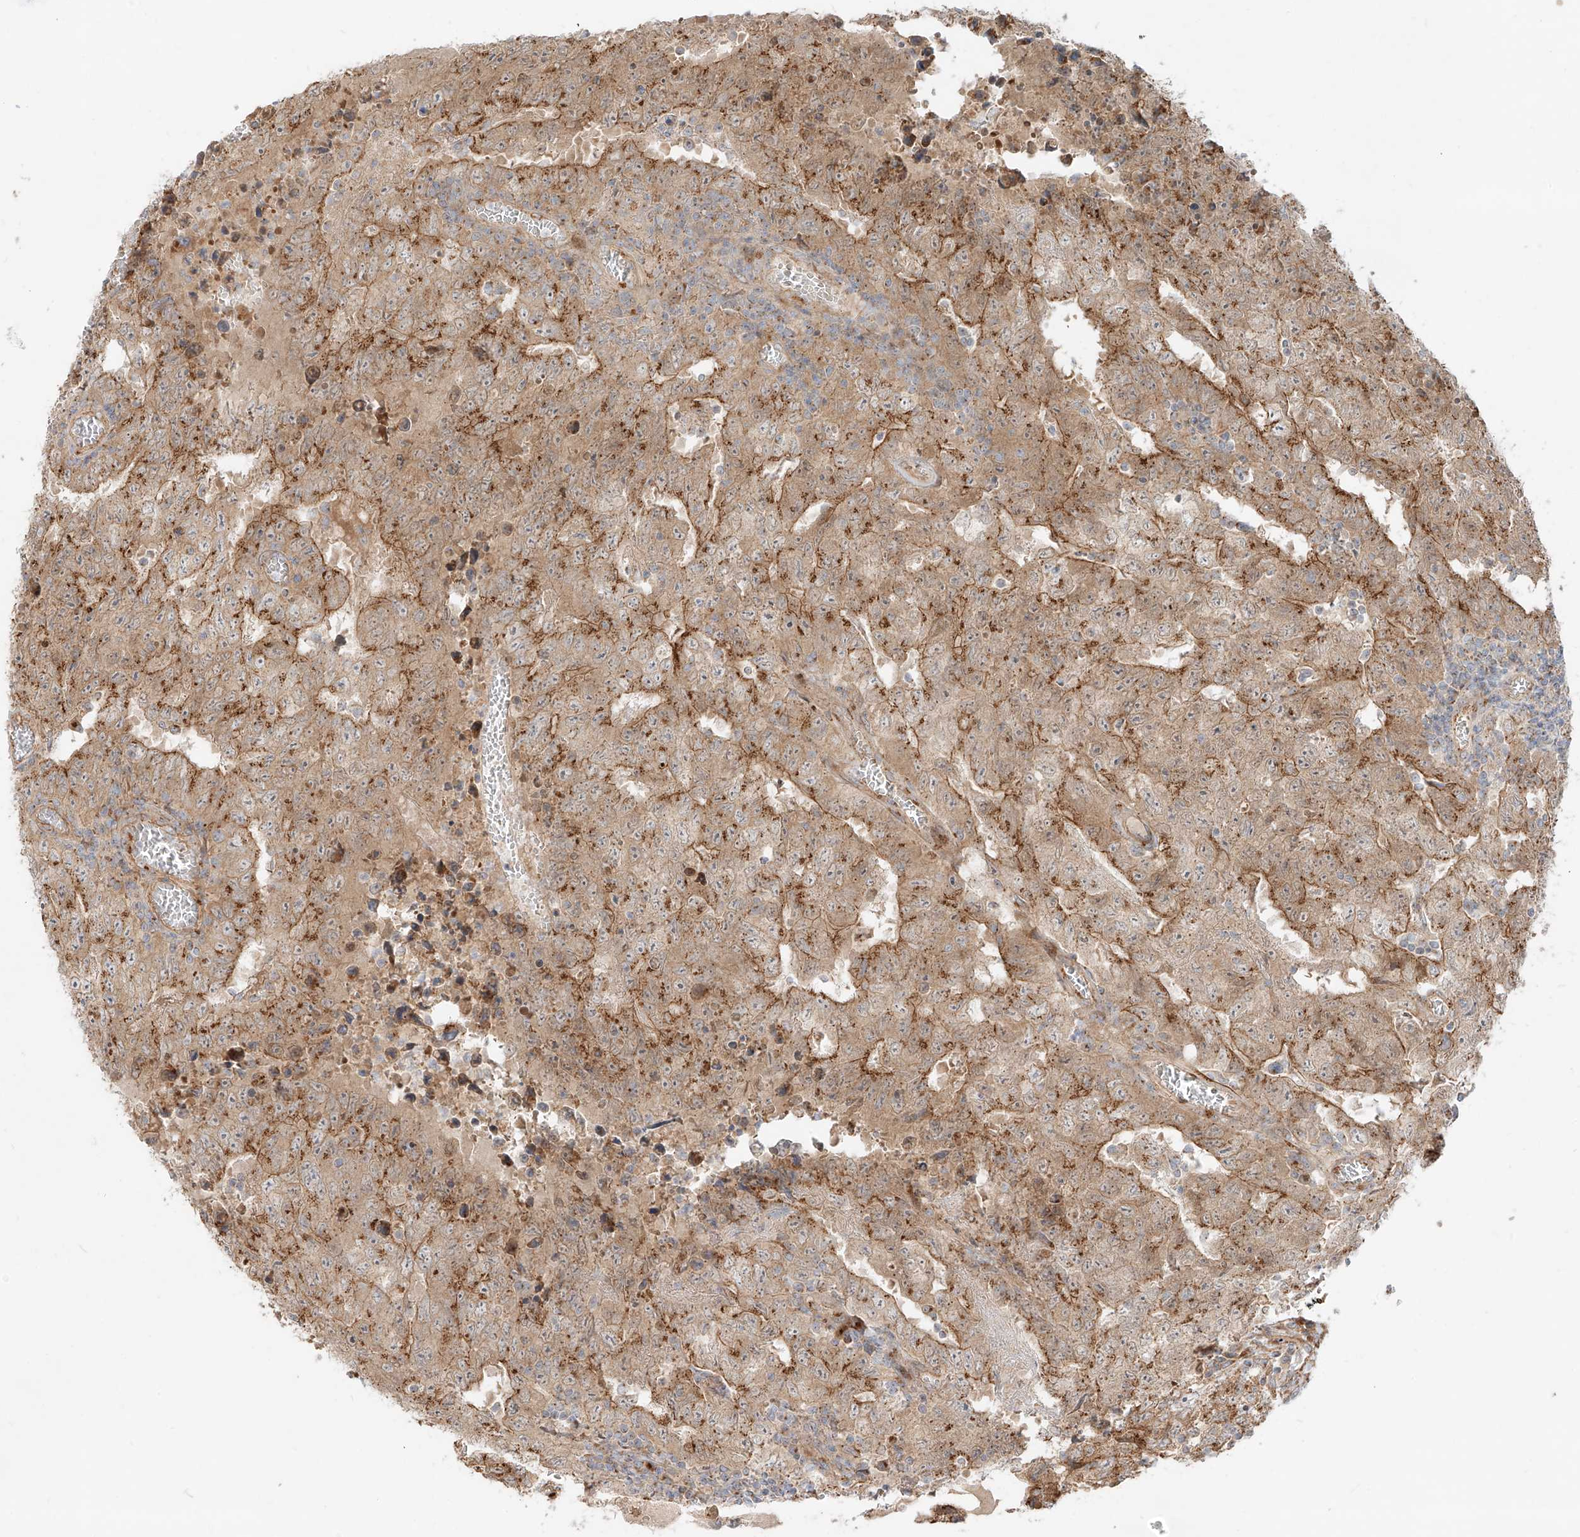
{"staining": {"intensity": "moderate", "quantity": ">75%", "location": "cytoplasmic/membranous"}, "tissue": "testis cancer", "cell_type": "Tumor cells", "image_type": "cancer", "snomed": [{"axis": "morphology", "description": "Carcinoma, Embryonal, NOS"}, {"axis": "topography", "description": "Testis"}], "caption": "An immunohistochemistry micrograph of tumor tissue is shown. Protein staining in brown shows moderate cytoplasmic/membranous positivity in testis cancer (embryonal carcinoma) within tumor cells. The protein is stained brown, and the nuclei are stained in blue (DAB IHC with brightfield microscopy, high magnification).", "gene": "ZNF287", "patient": {"sex": "male", "age": 26}}